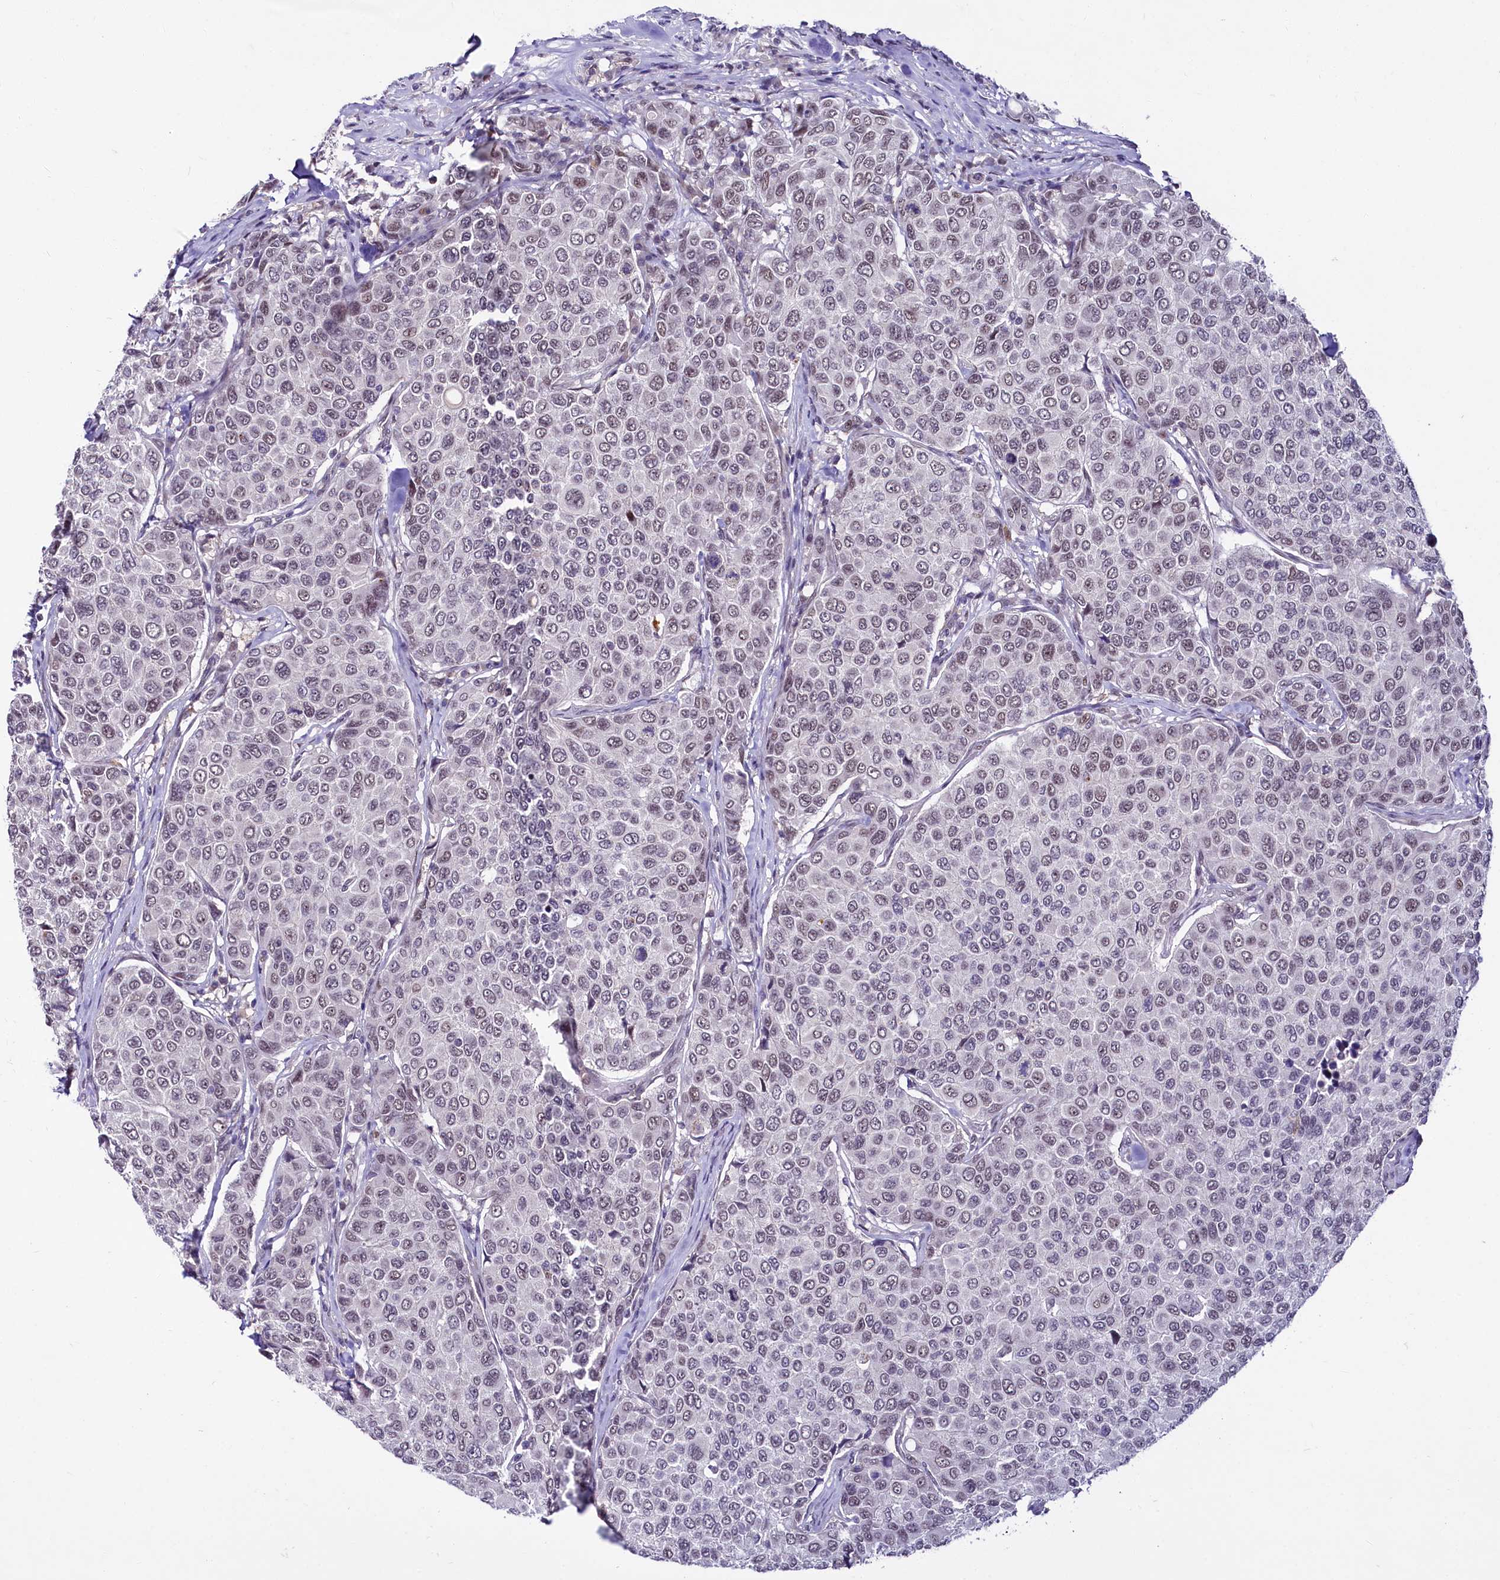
{"staining": {"intensity": "negative", "quantity": "none", "location": "none"}, "tissue": "breast cancer", "cell_type": "Tumor cells", "image_type": "cancer", "snomed": [{"axis": "morphology", "description": "Duct carcinoma"}, {"axis": "topography", "description": "Breast"}], "caption": "DAB (3,3'-diaminobenzidine) immunohistochemical staining of human intraductal carcinoma (breast) exhibits no significant positivity in tumor cells. Brightfield microscopy of immunohistochemistry (IHC) stained with DAB (3,3'-diaminobenzidine) (brown) and hematoxylin (blue), captured at high magnification.", "gene": "SCAF11", "patient": {"sex": "female", "age": 55}}